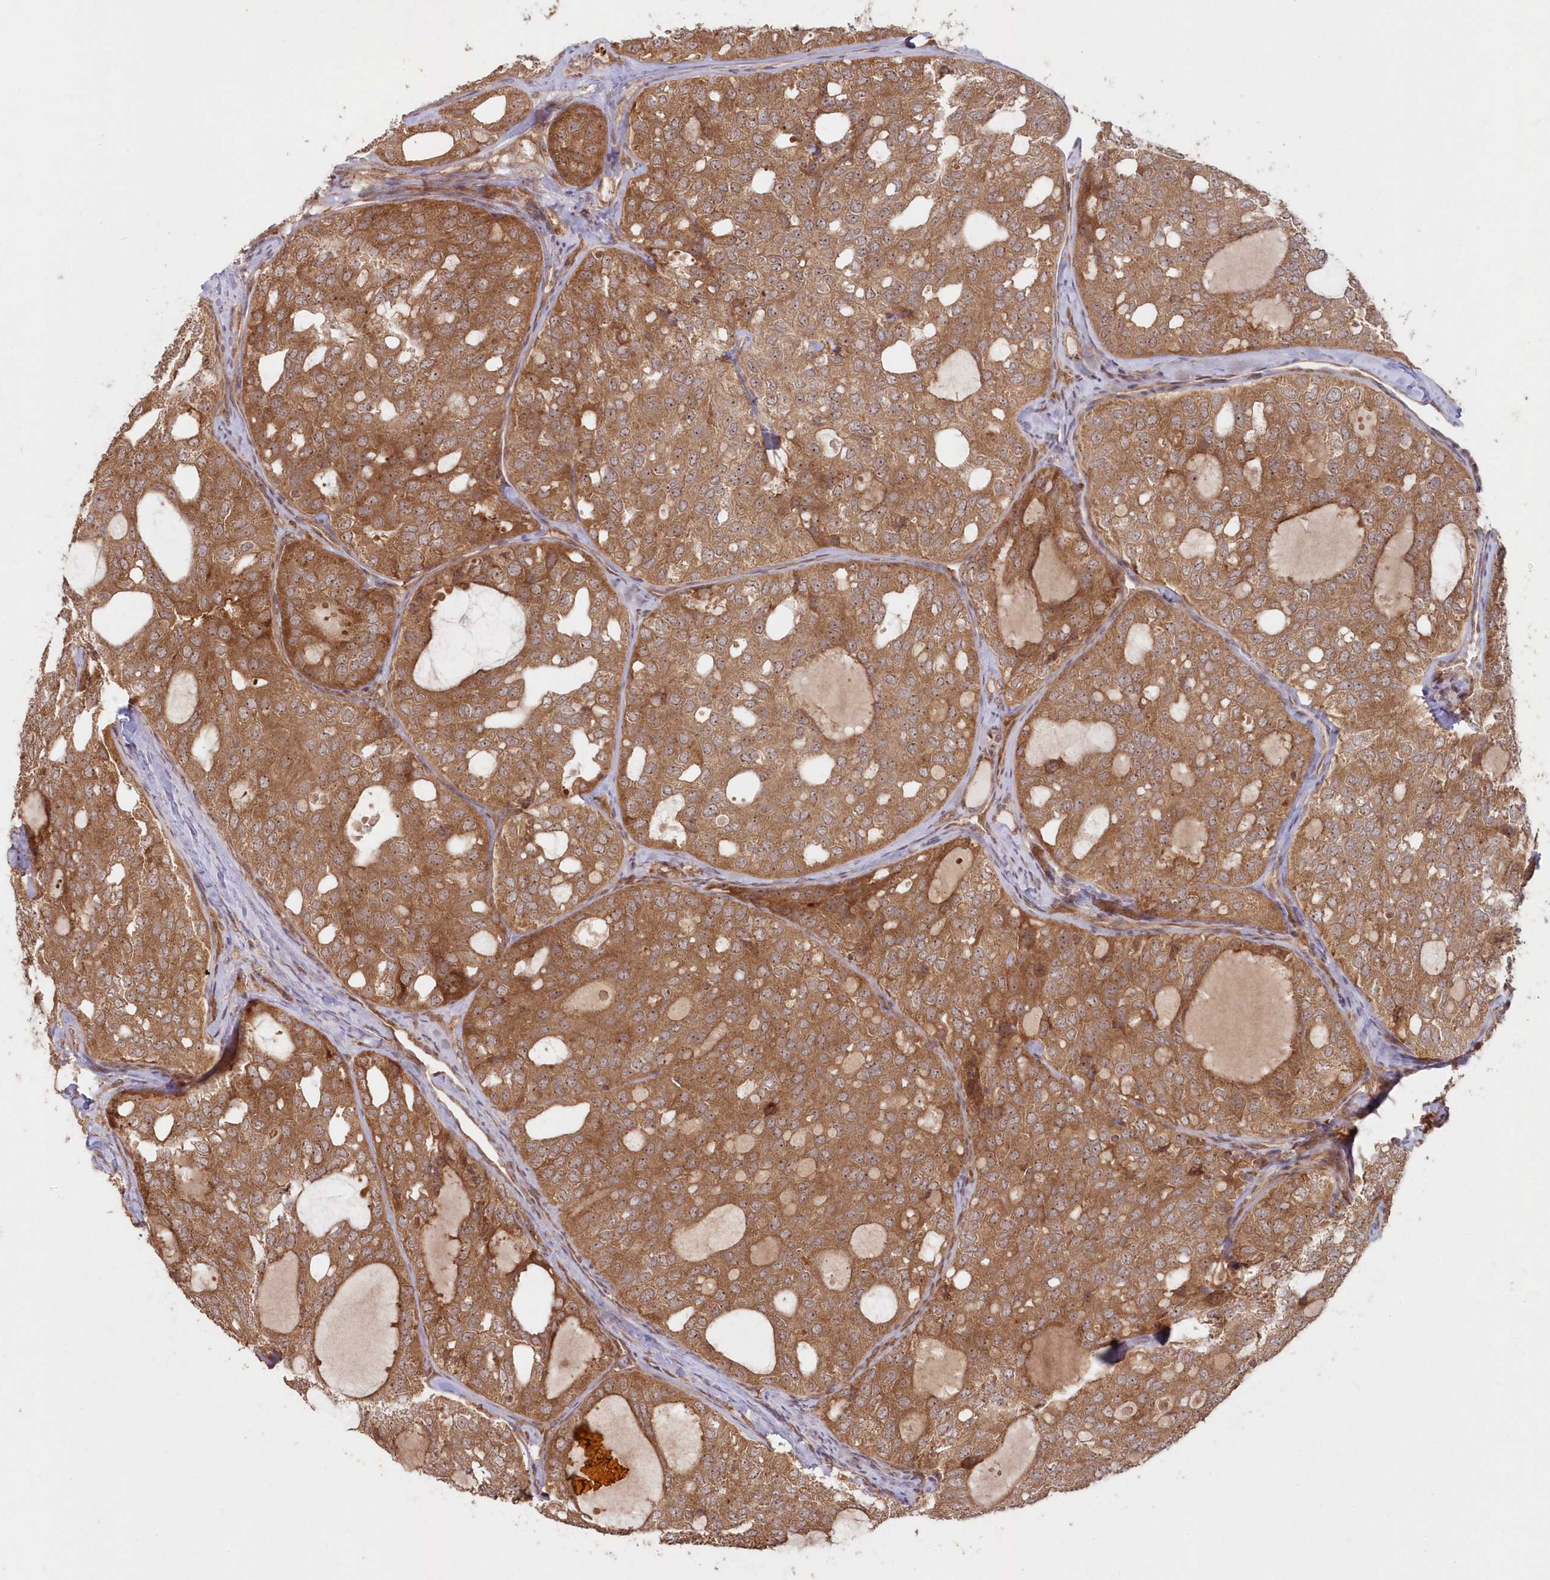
{"staining": {"intensity": "moderate", "quantity": ">75%", "location": "cytoplasmic/membranous,nuclear"}, "tissue": "thyroid cancer", "cell_type": "Tumor cells", "image_type": "cancer", "snomed": [{"axis": "morphology", "description": "Follicular adenoma carcinoma, NOS"}, {"axis": "topography", "description": "Thyroid gland"}], "caption": "High-magnification brightfield microscopy of thyroid cancer (follicular adenoma carcinoma) stained with DAB (brown) and counterstained with hematoxylin (blue). tumor cells exhibit moderate cytoplasmic/membranous and nuclear positivity is identified in about>75% of cells. The protein is stained brown, and the nuclei are stained in blue (DAB (3,3'-diaminobenzidine) IHC with brightfield microscopy, high magnification).", "gene": "SERINC1", "patient": {"sex": "male", "age": 75}}